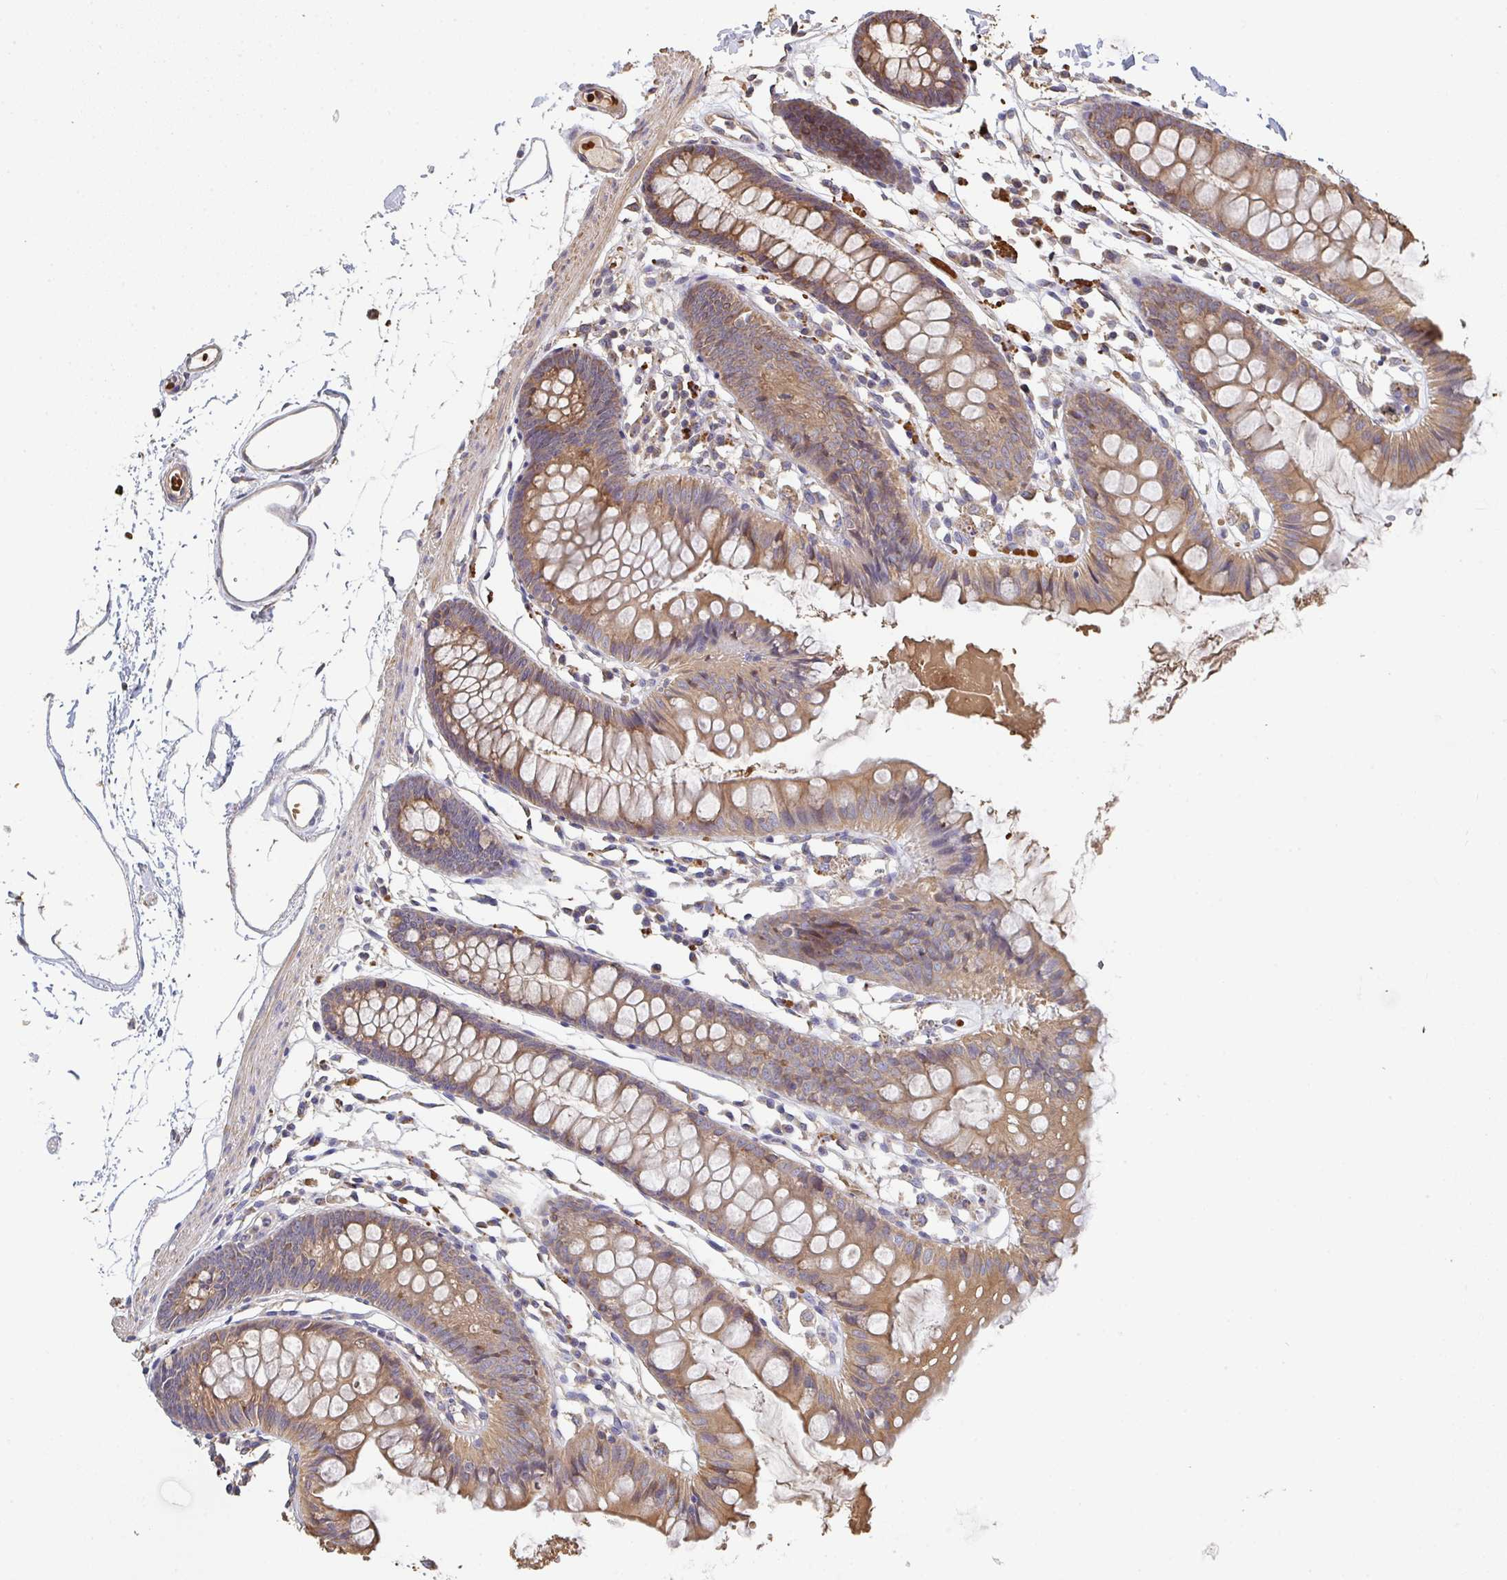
{"staining": {"intensity": "weak", "quantity": "<25%", "location": "cytoplasmic/membranous"}, "tissue": "colon", "cell_type": "Endothelial cells", "image_type": "normal", "snomed": [{"axis": "morphology", "description": "Normal tissue, NOS"}, {"axis": "topography", "description": "Colon"}], "caption": "Benign colon was stained to show a protein in brown. There is no significant staining in endothelial cells. (Immunohistochemistry (ihc), brightfield microscopy, high magnification).", "gene": "POLG", "patient": {"sex": "female", "age": 84}}